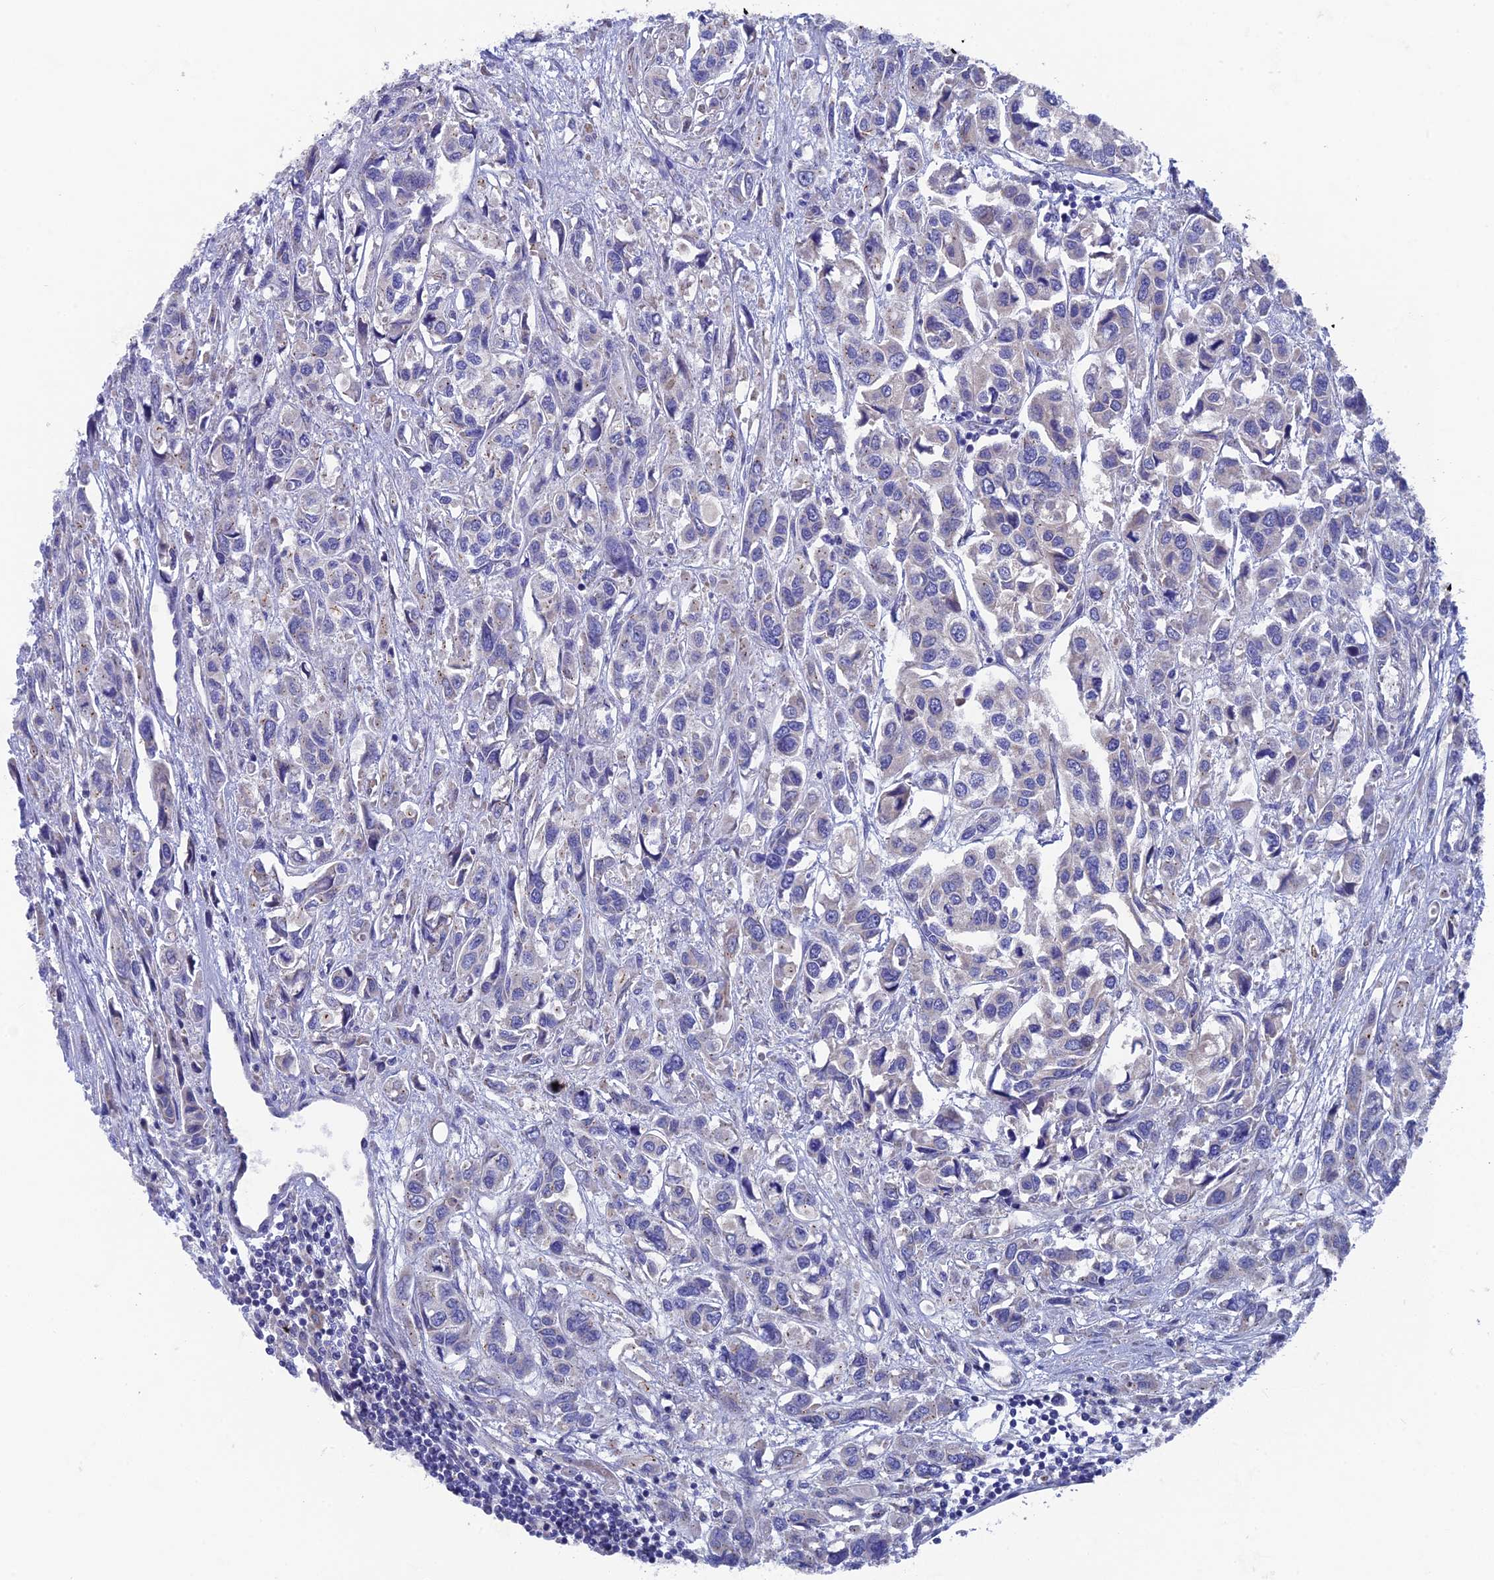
{"staining": {"intensity": "negative", "quantity": "none", "location": "none"}, "tissue": "urothelial cancer", "cell_type": "Tumor cells", "image_type": "cancer", "snomed": [{"axis": "morphology", "description": "Urothelial carcinoma, High grade"}, {"axis": "topography", "description": "Urinary bladder"}], "caption": "This is an immunohistochemistry (IHC) micrograph of human high-grade urothelial carcinoma. There is no staining in tumor cells.", "gene": "AK4", "patient": {"sex": "male", "age": 67}}